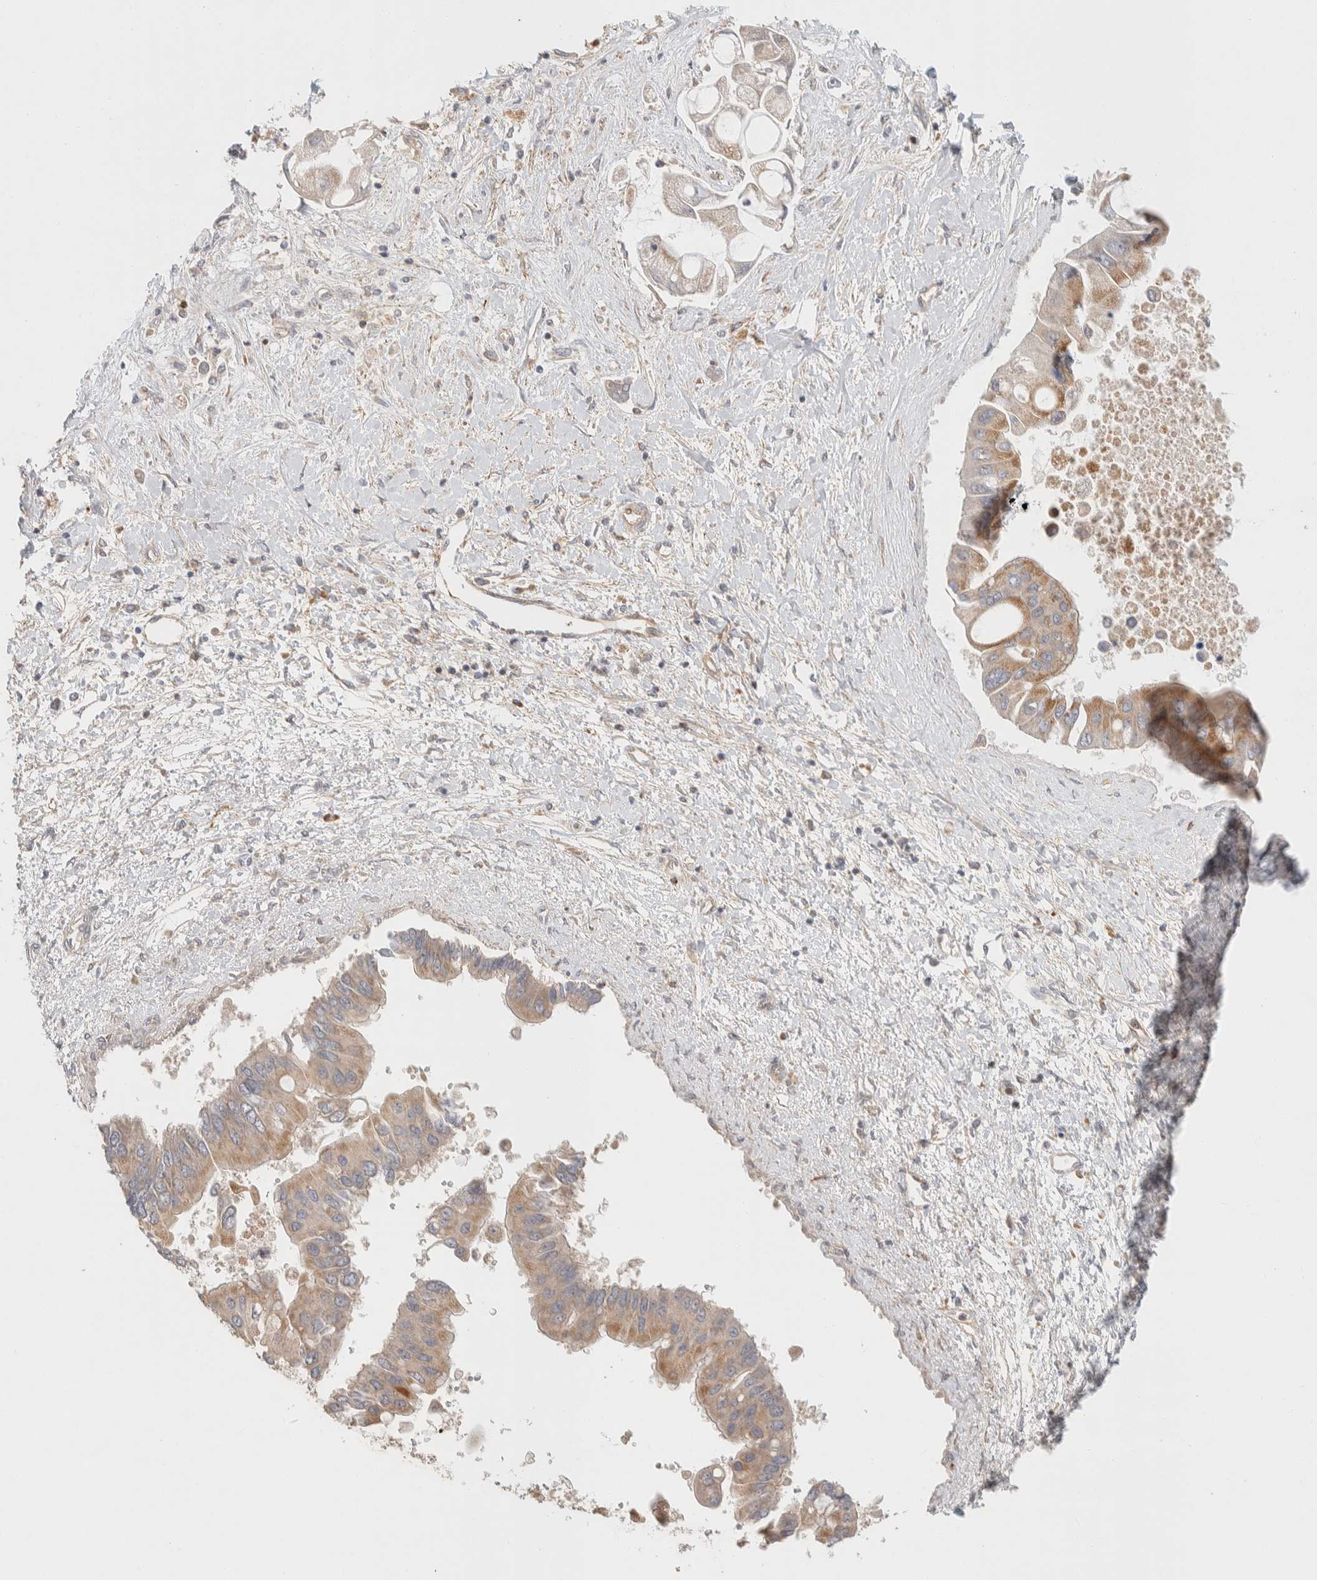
{"staining": {"intensity": "moderate", "quantity": ">75%", "location": "cytoplasmic/membranous"}, "tissue": "liver cancer", "cell_type": "Tumor cells", "image_type": "cancer", "snomed": [{"axis": "morphology", "description": "Cholangiocarcinoma"}, {"axis": "topography", "description": "Liver"}], "caption": "A brown stain shows moderate cytoplasmic/membranous expression of a protein in liver cancer tumor cells.", "gene": "KIF9", "patient": {"sex": "male", "age": 50}}